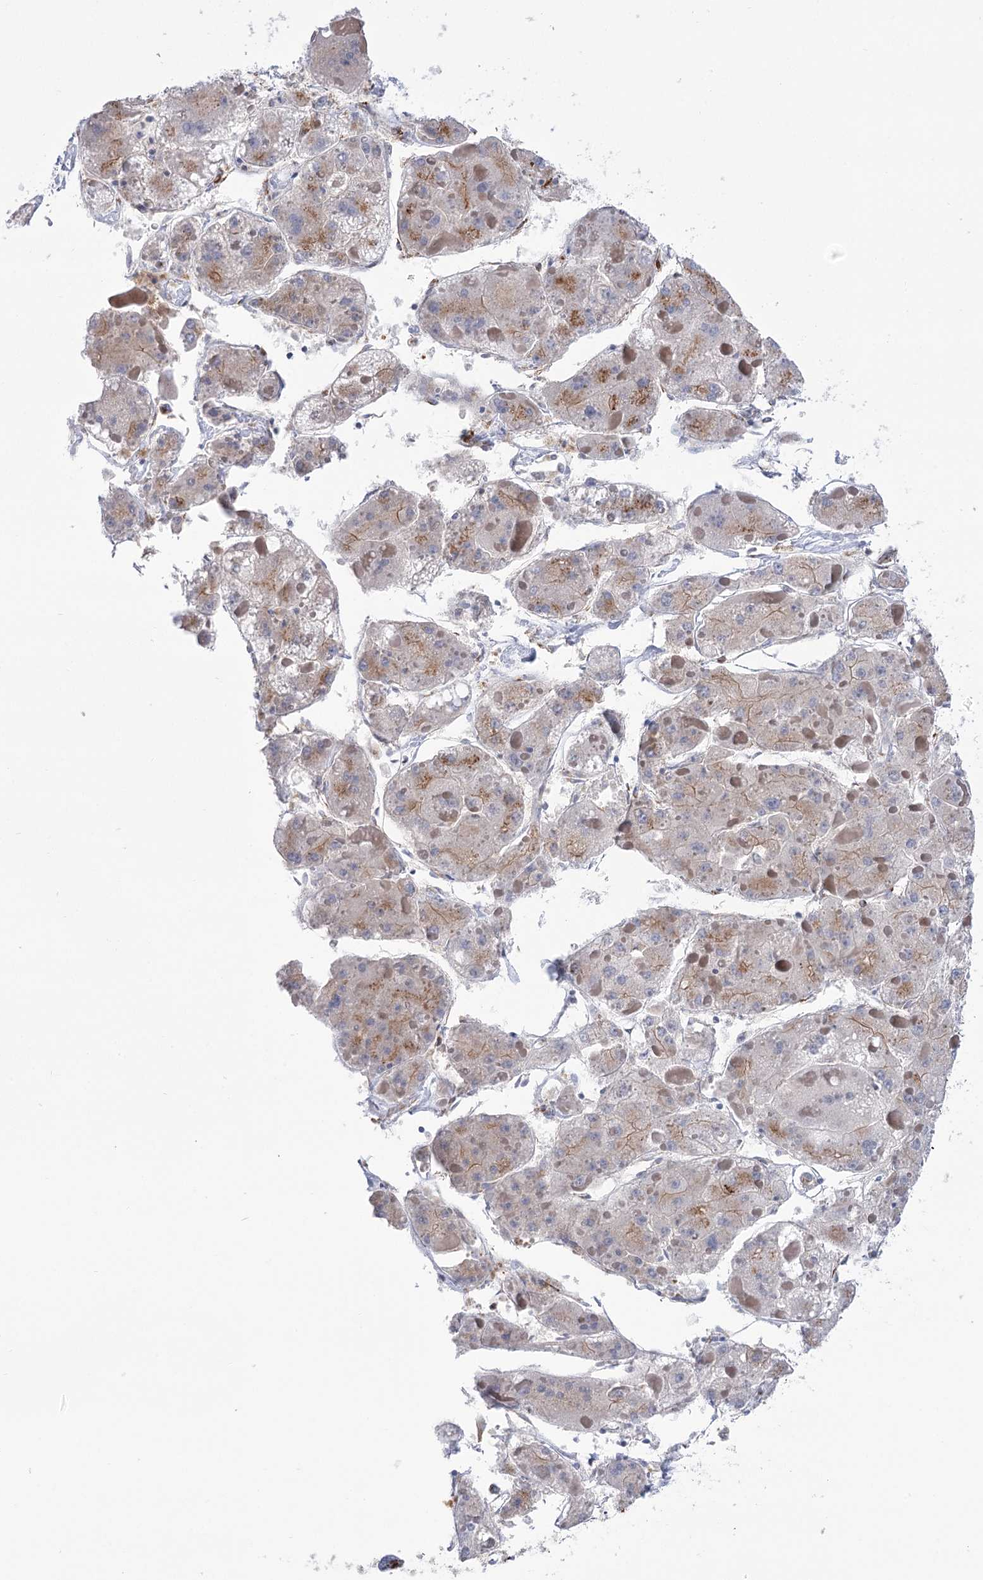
{"staining": {"intensity": "weak", "quantity": "25%-75%", "location": "cytoplasmic/membranous"}, "tissue": "liver cancer", "cell_type": "Tumor cells", "image_type": "cancer", "snomed": [{"axis": "morphology", "description": "Carcinoma, Hepatocellular, NOS"}, {"axis": "topography", "description": "Liver"}], "caption": "This micrograph shows immunohistochemistry (IHC) staining of human liver hepatocellular carcinoma, with low weak cytoplasmic/membranous expression in approximately 25%-75% of tumor cells.", "gene": "TMEM165", "patient": {"sex": "female", "age": 73}}